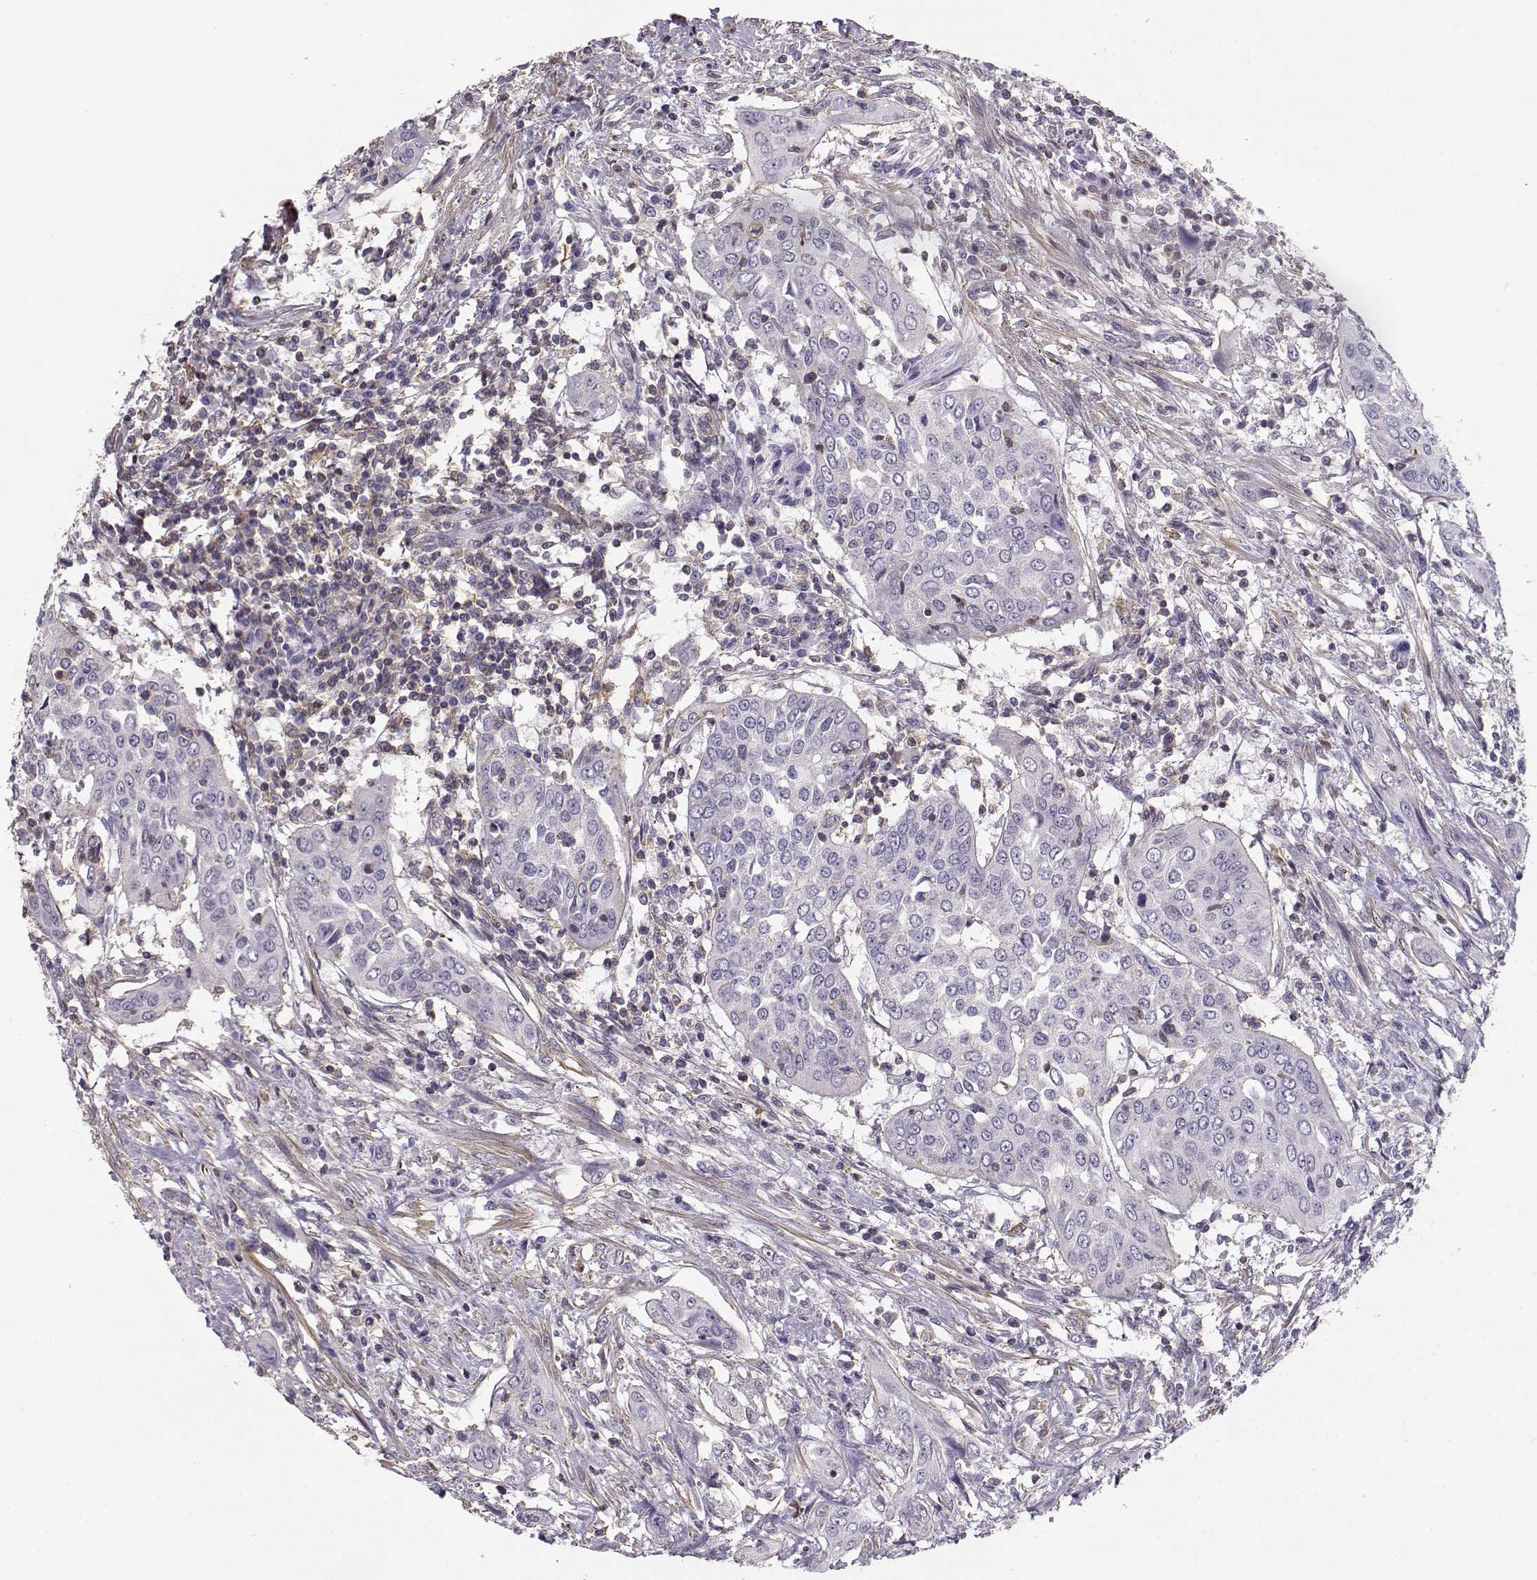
{"staining": {"intensity": "negative", "quantity": "none", "location": "none"}, "tissue": "urothelial cancer", "cell_type": "Tumor cells", "image_type": "cancer", "snomed": [{"axis": "morphology", "description": "Urothelial carcinoma, High grade"}, {"axis": "topography", "description": "Urinary bladder"}], "caption": "Histopathology image shows no significant protein positivity in tumor cells of urothelial carcinoma (high-grade).", "gene": "DAPL1", "patient": {"sex": "male", "age": 82}}